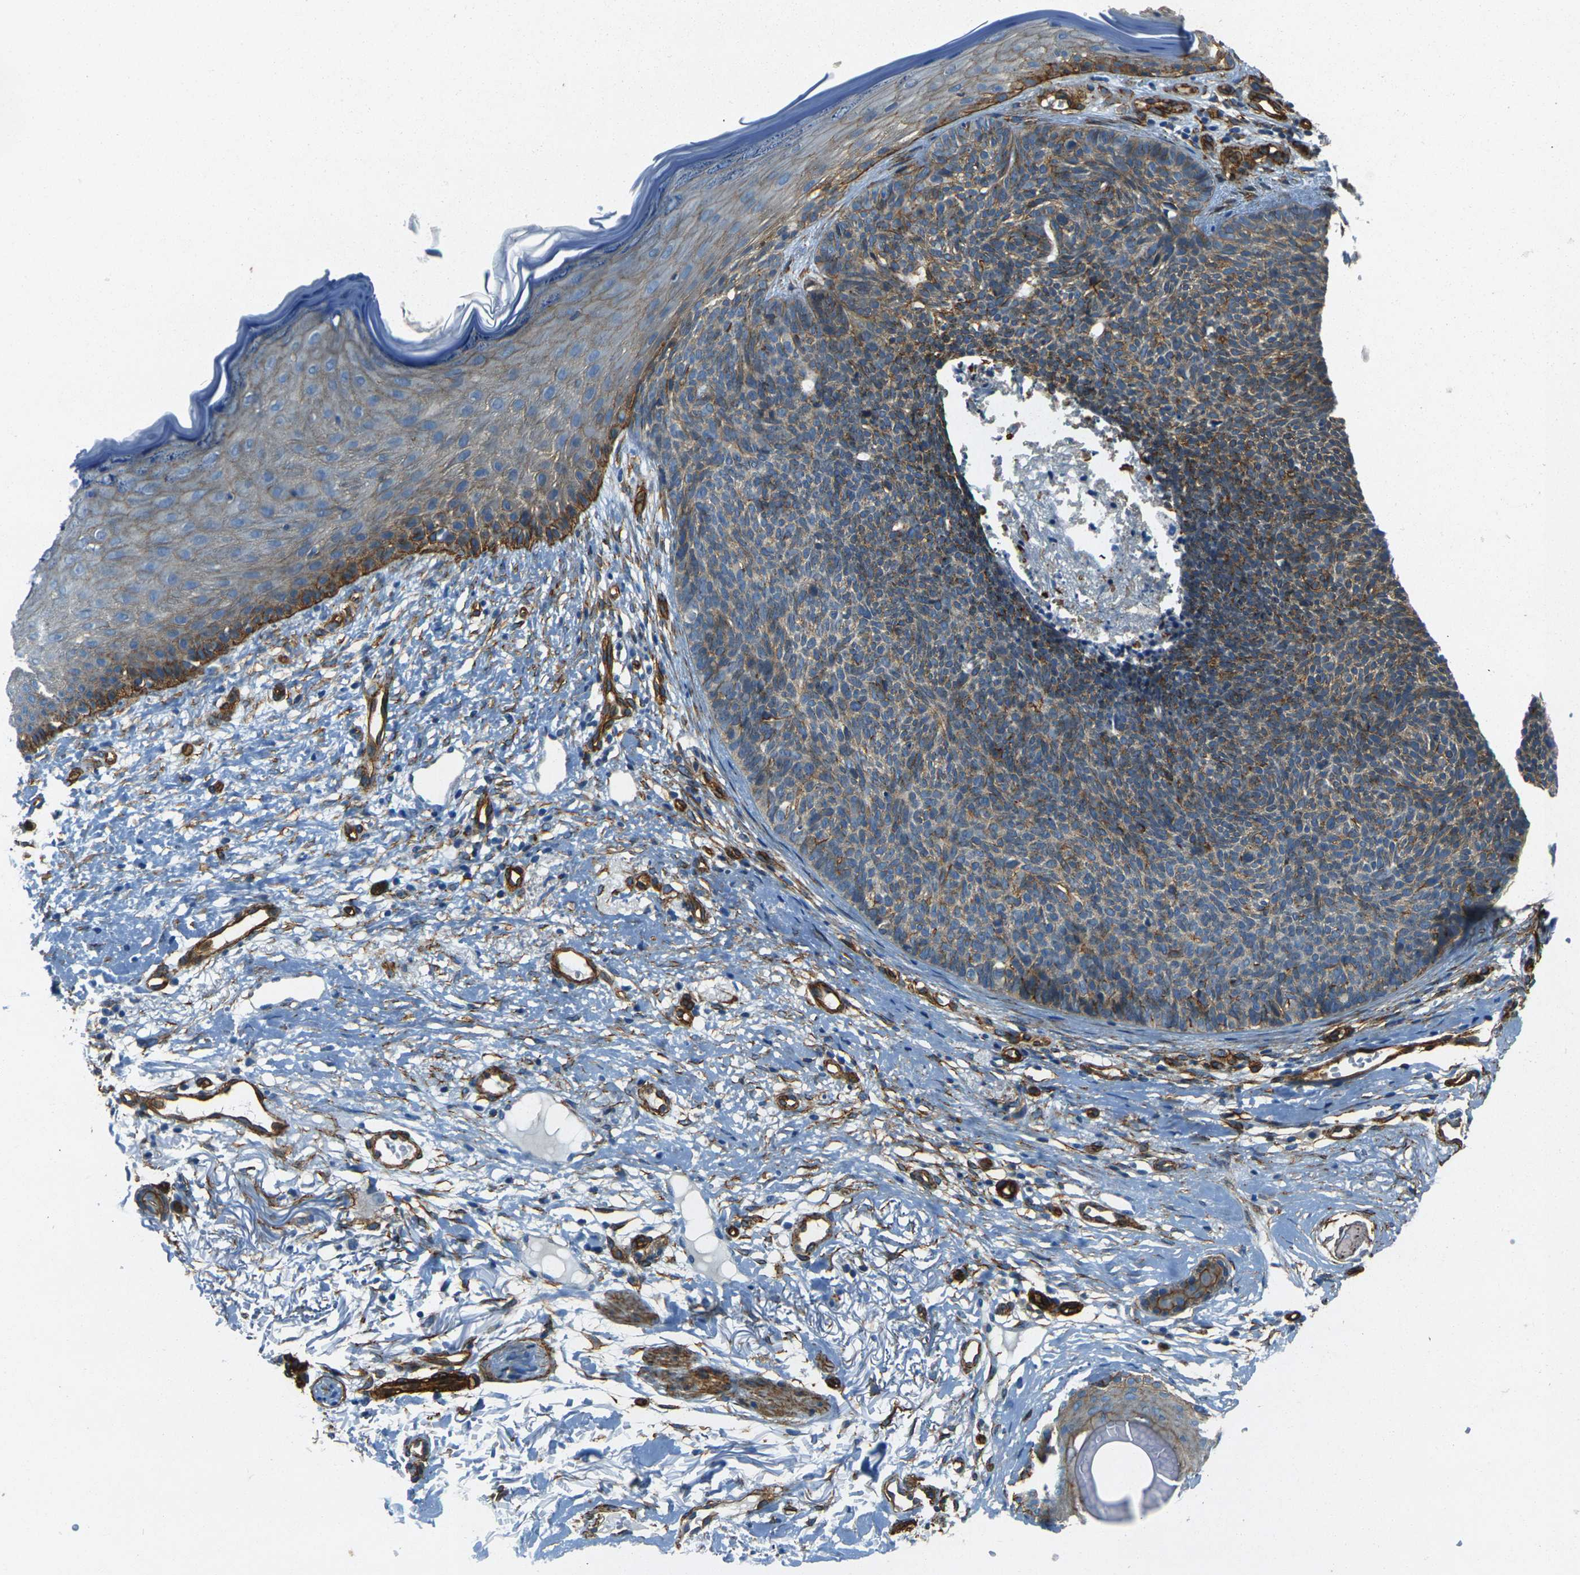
{"staining": {"intensity": "moderate", "quantity": "25%-75%", "location": "cytoplasmic/membranous"}, "tissue": "skin cancer", "cell_type": "Tumor cells", "image_type": "cancer", "snomed": [{"axis": "morphology", "description": "Basal cell carcinoma"}, {"axis": "topography", "description": "Skin"}], "caption": "Tumor cells display moderate cytoplasmic/membranous positivity in about 25%-75% of cells in basal cell carcinoma (skin). The protein of interest is shown in brown color, while the nuclei are stained blue.", "gene": "EPHA7", "patient": {"sex": "female", "age": 70}}